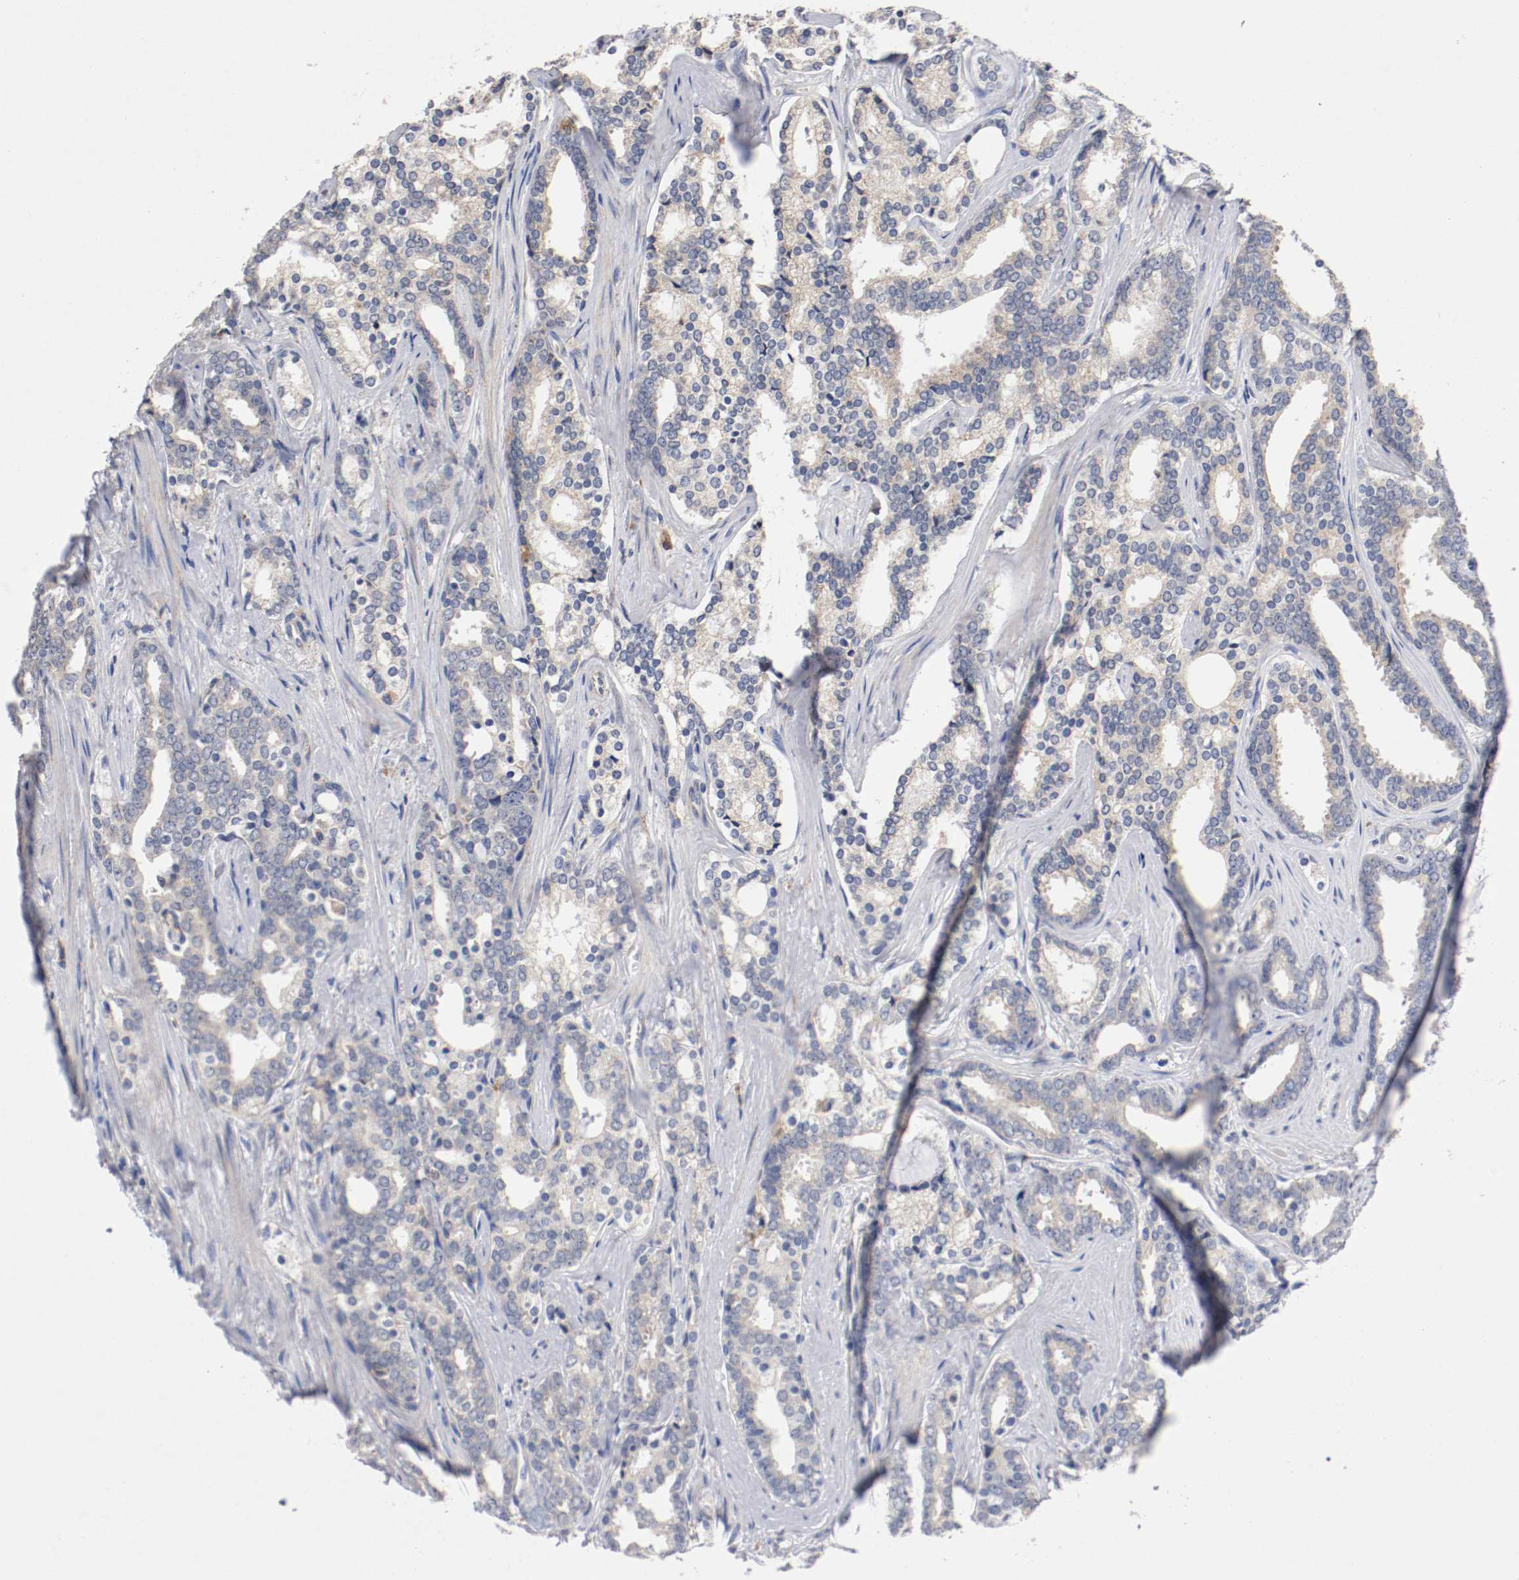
{"staining": {"intensity": "weak", "quantity": ">75%", "location": "cytoplasmic/membranous"}, "tissue": "prostate cancer", "cell_type": "Tumor cells", "image_type": "cancer", "snomed": [{"axis": "morphology", "description": "Adenocarcinoma, High grade"}, {"axis": "topography", "description": "Prostate"}], "caption": "High-power microscopy captured an immunohistochemistry (IHC) image of adenocarcinoma (high-grade) (prostate), revealing weak cytoplasmic/membranous positivity in about >75% of tumor cells.", "gene": "TRAF2", "patient": {"sex": "male", "age": 67}}